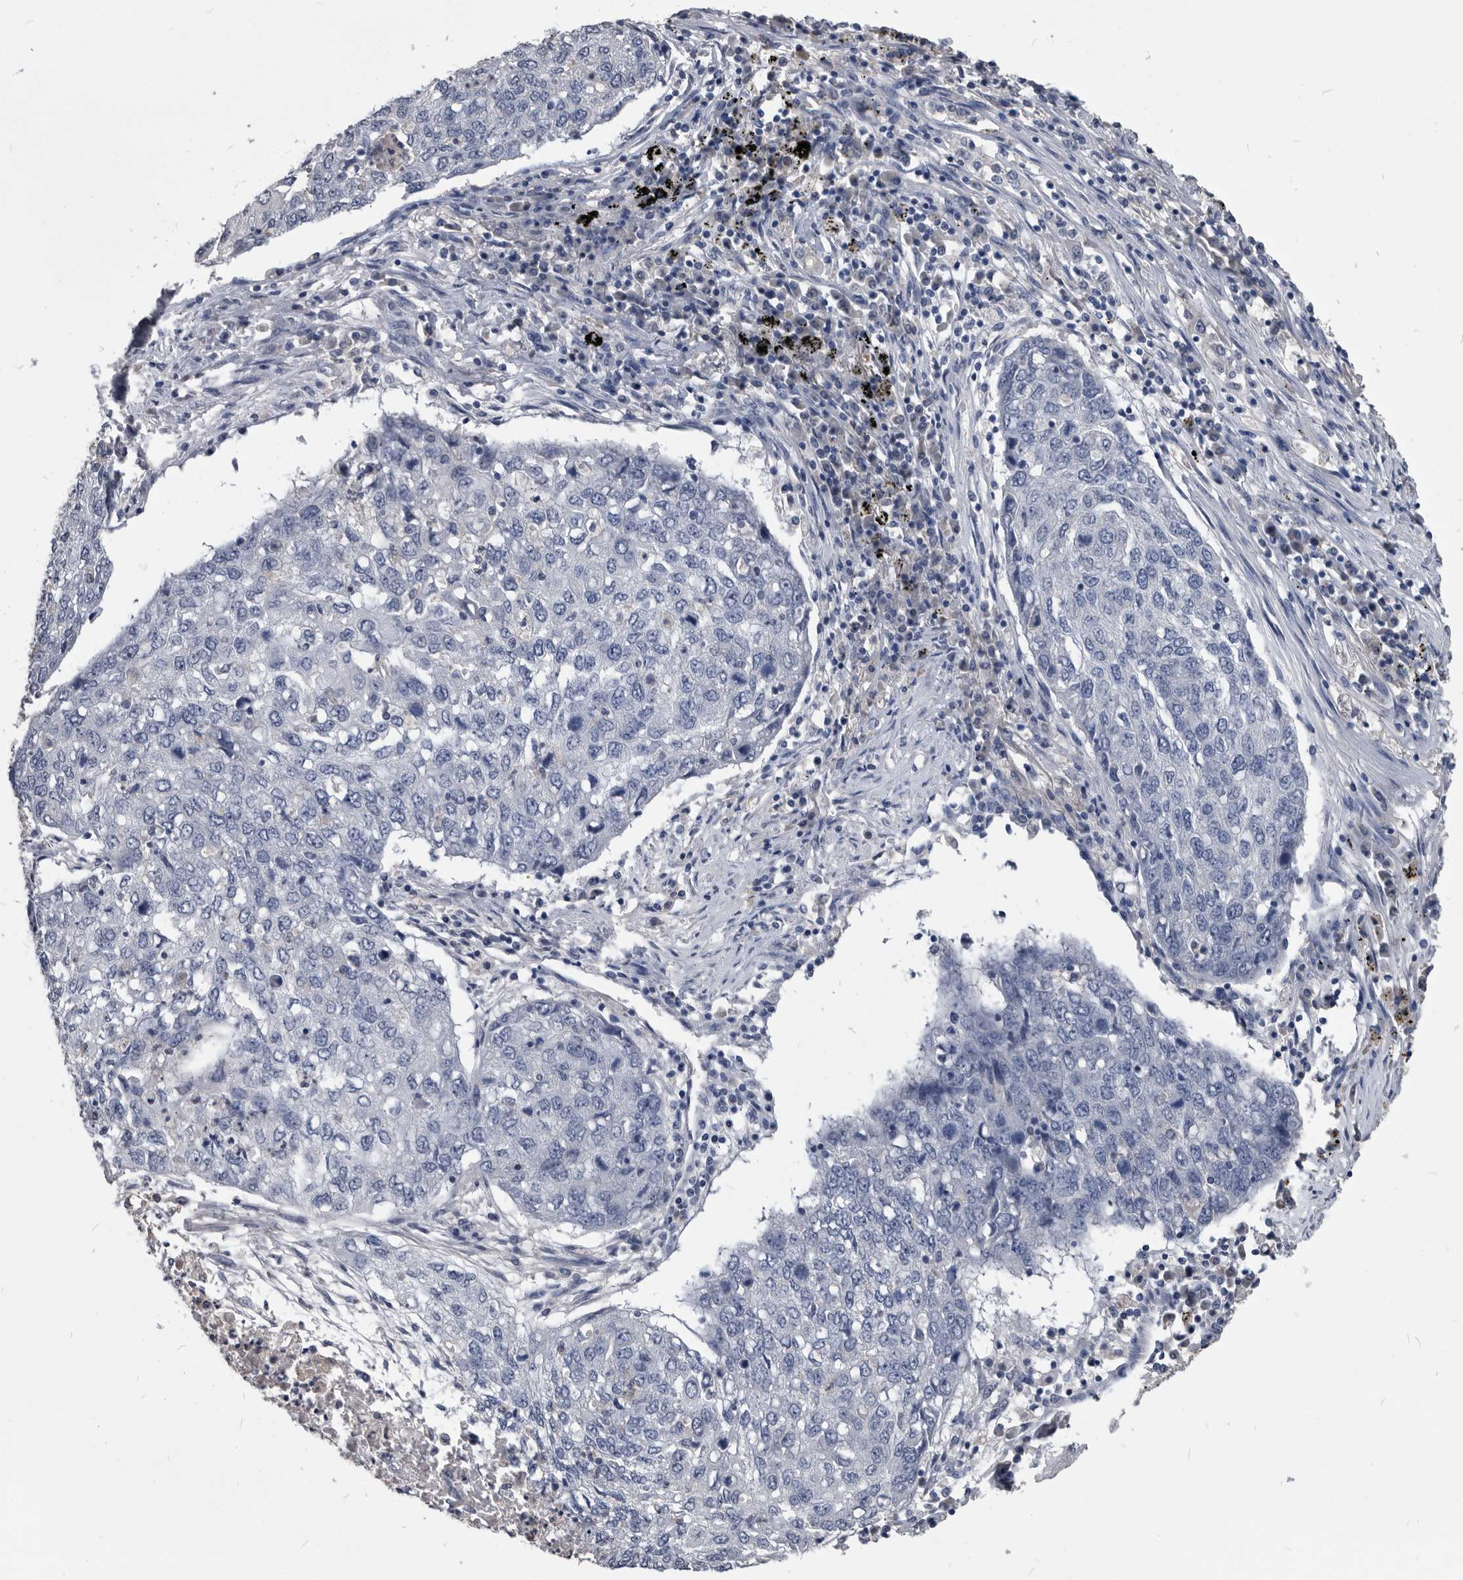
{"staining": {"intensity": "negative", "quantity": "none", "location": "none"}, "tissue": "lung cancer", "cell_type": "Tumor cells", "image_type": "cancer", "snomed": [{"axis": "morphology", "description": "Squamous cell carcinoma, NOS"}, {"axis": "topography", "description": "Lung"}], "caption": "An image of lung squamous cell carcinoma stained for a protein shows no brown staining in tumor cells.", "gene": "PDXK", "patient": {"sex": "female", "age": 63}}